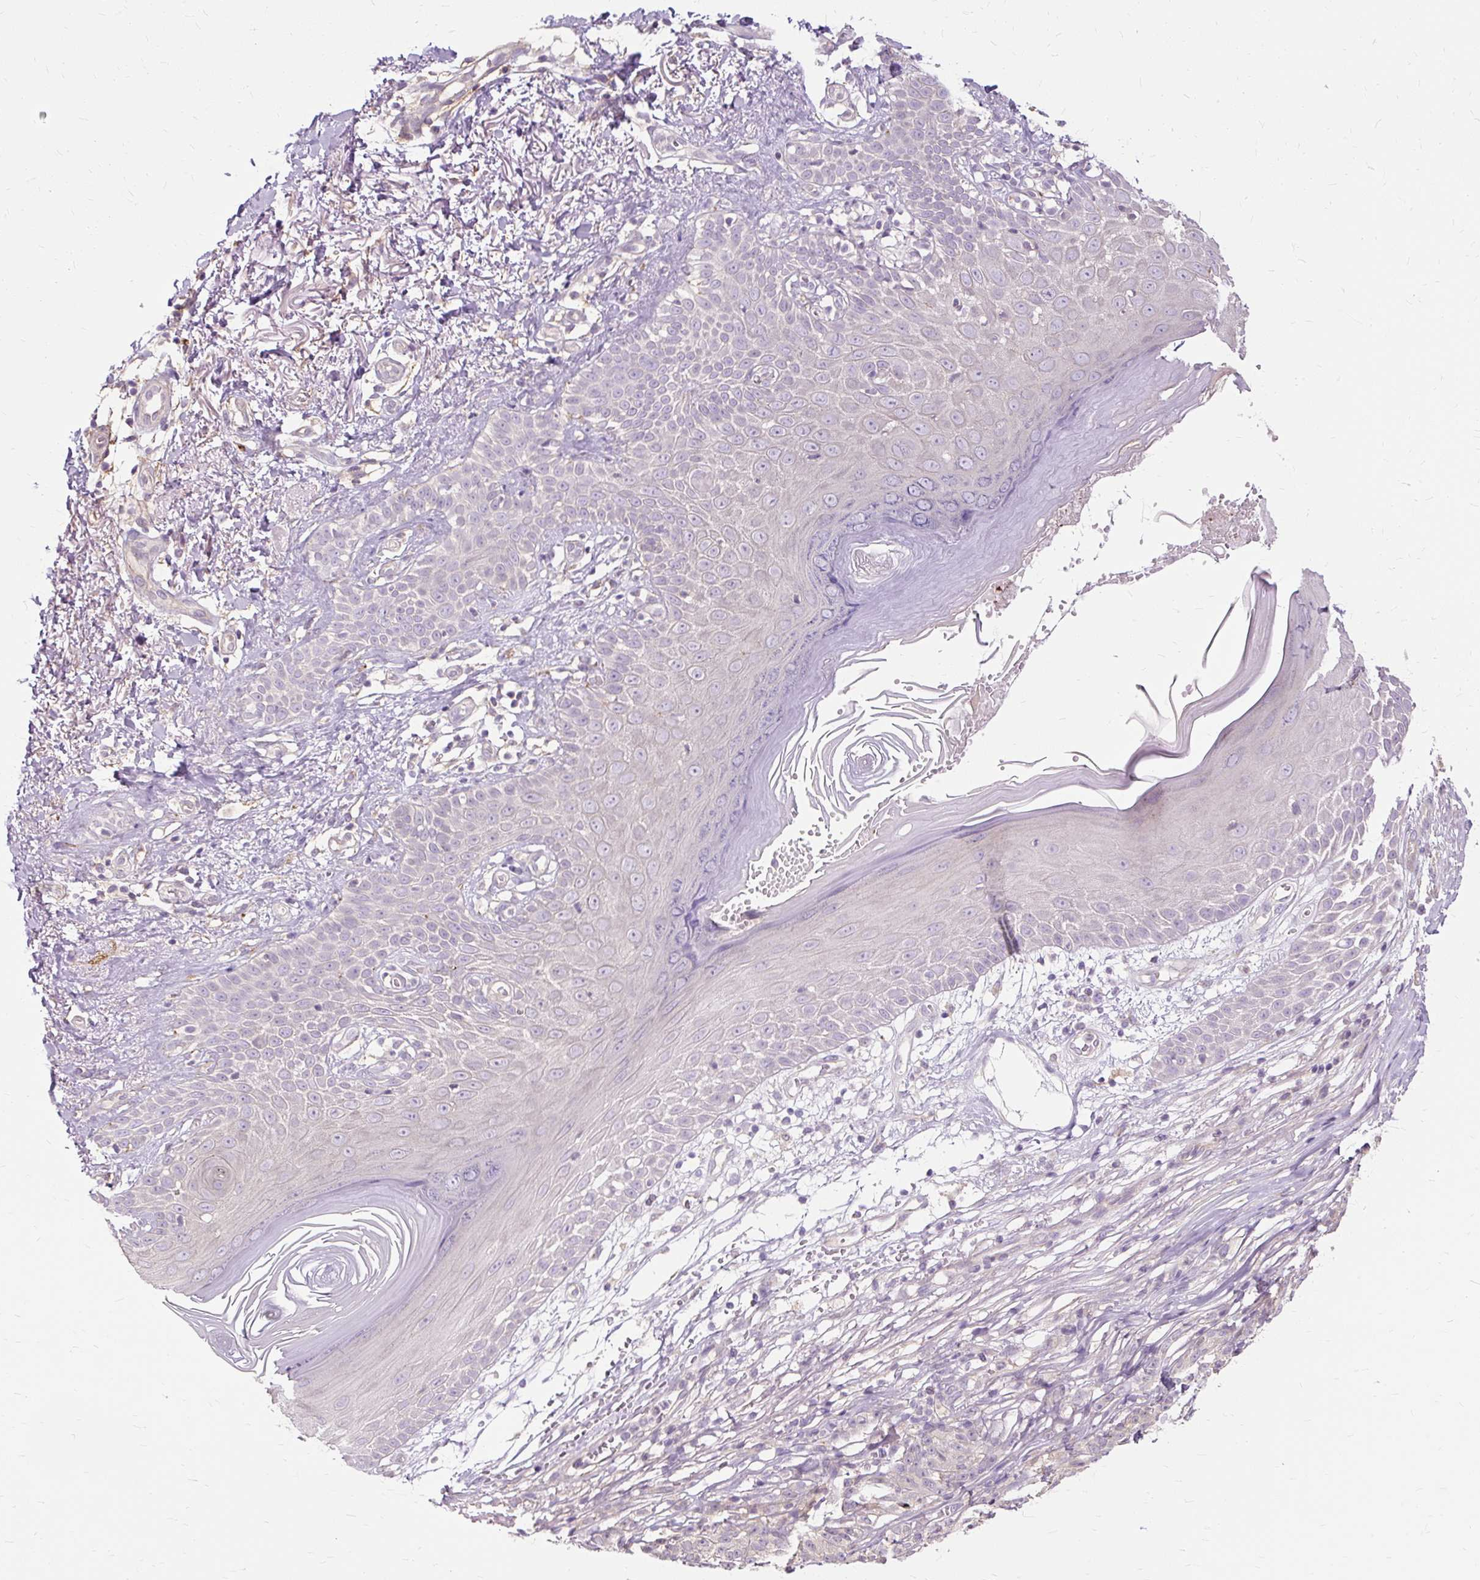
{"staining": {"intensity": "negative", "quantity": "none", "location": "none"}, "tissue": "melanoma", "cell_type": "Tumor cells", "image_type": "cancer", "snomed": [{"axis": "morphology", "description": "Malignant melanoma, NOS"}, {"axis": "topography", "description": "Skin"}], "caption": "There is no significant expression in tumor cells of melanoma. (DAB (3,3'-diaminobenzidine) immunohistochemistry visualized using brightfield microscopy, high magnification).", "gene": "TSPAN8", "patient": {"sex": "female", "age": 82}}